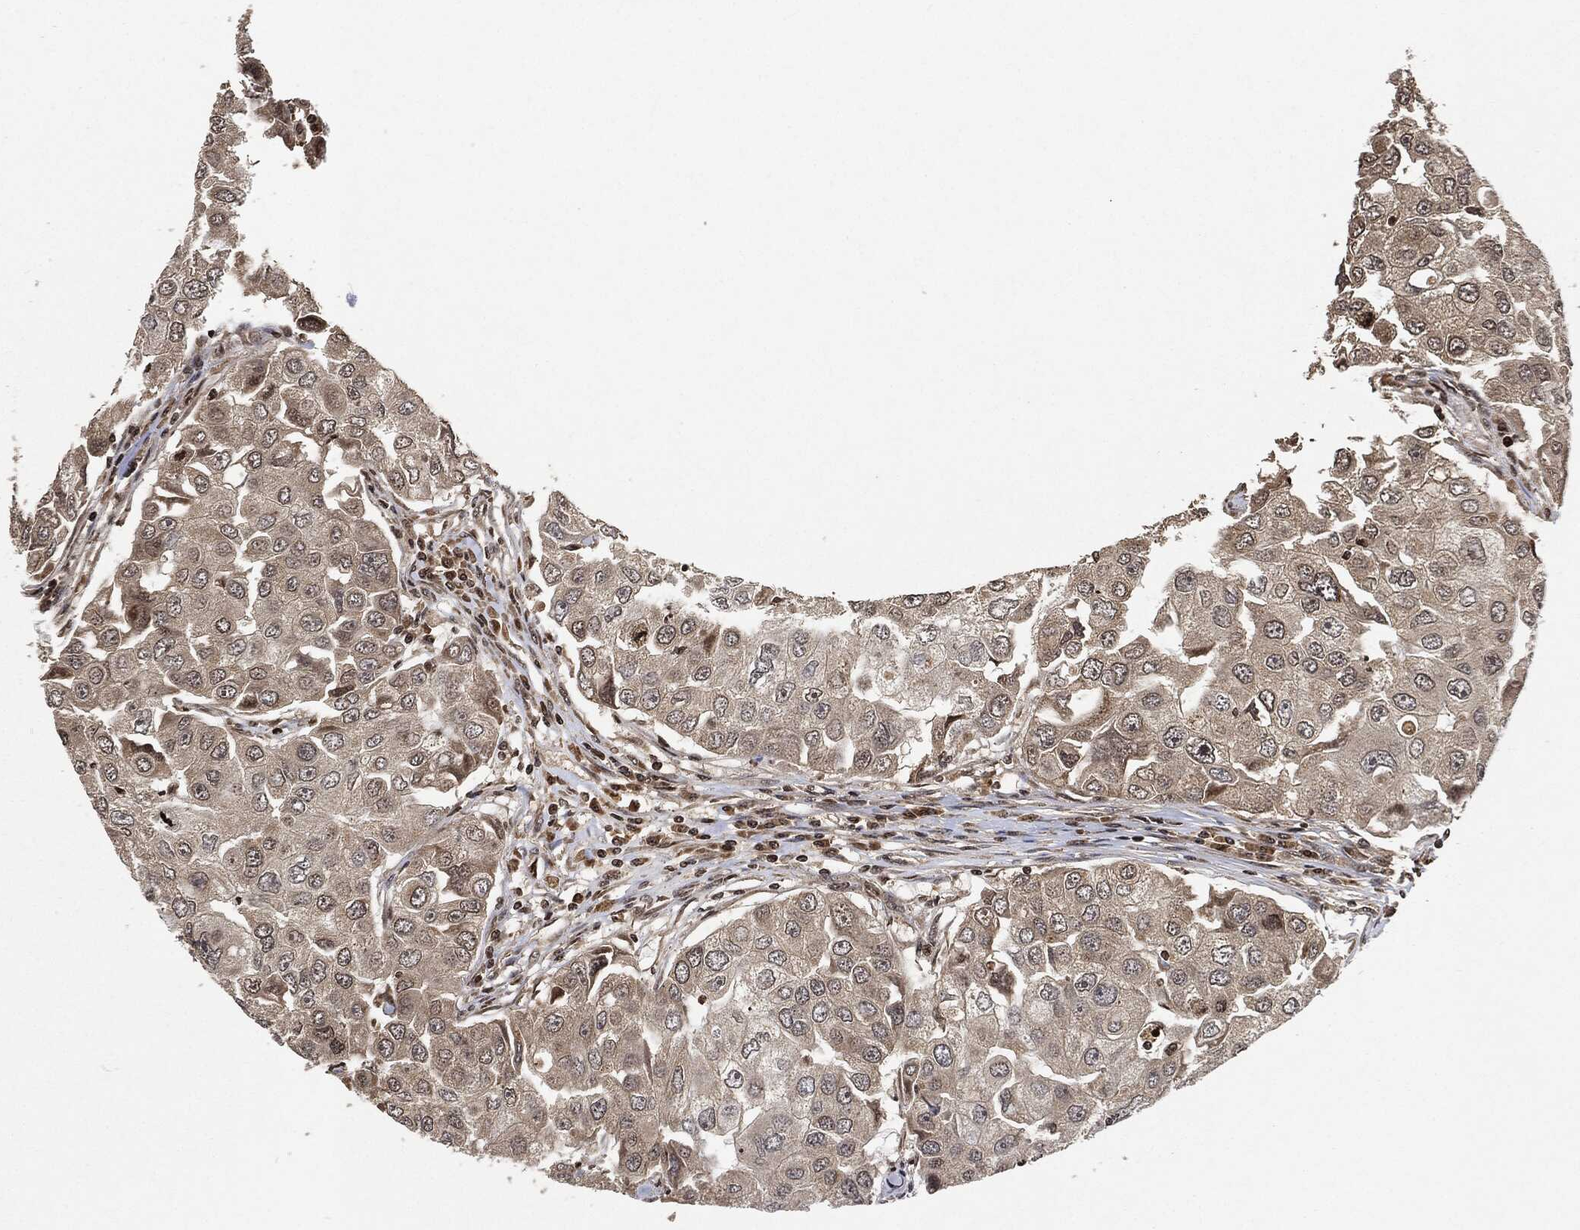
{"staining": {"intensity": "negative", "quantity": "none", "location": "none"}, "tissue": "breast cancer", "cell_type": "Tumor cells", "image_type": "cancer", "snomed": [{"axis": "morphology", "description": "Duct carcinoma"}, {"axis": "topography", "description": "Breast"}], "caption": "This photomicrograph is of infiltrating ductal carcinoma (breast) stained with immunohistochemistry to label a protein in brown with the nuclei are counter-stained blue. There is no positivity in tumor cells. (DAB immunohistochemistry (IHC) with hematoxylin counter stain).", "gene": "PDK1", "patient": {"sex": "female", "age": 27}}